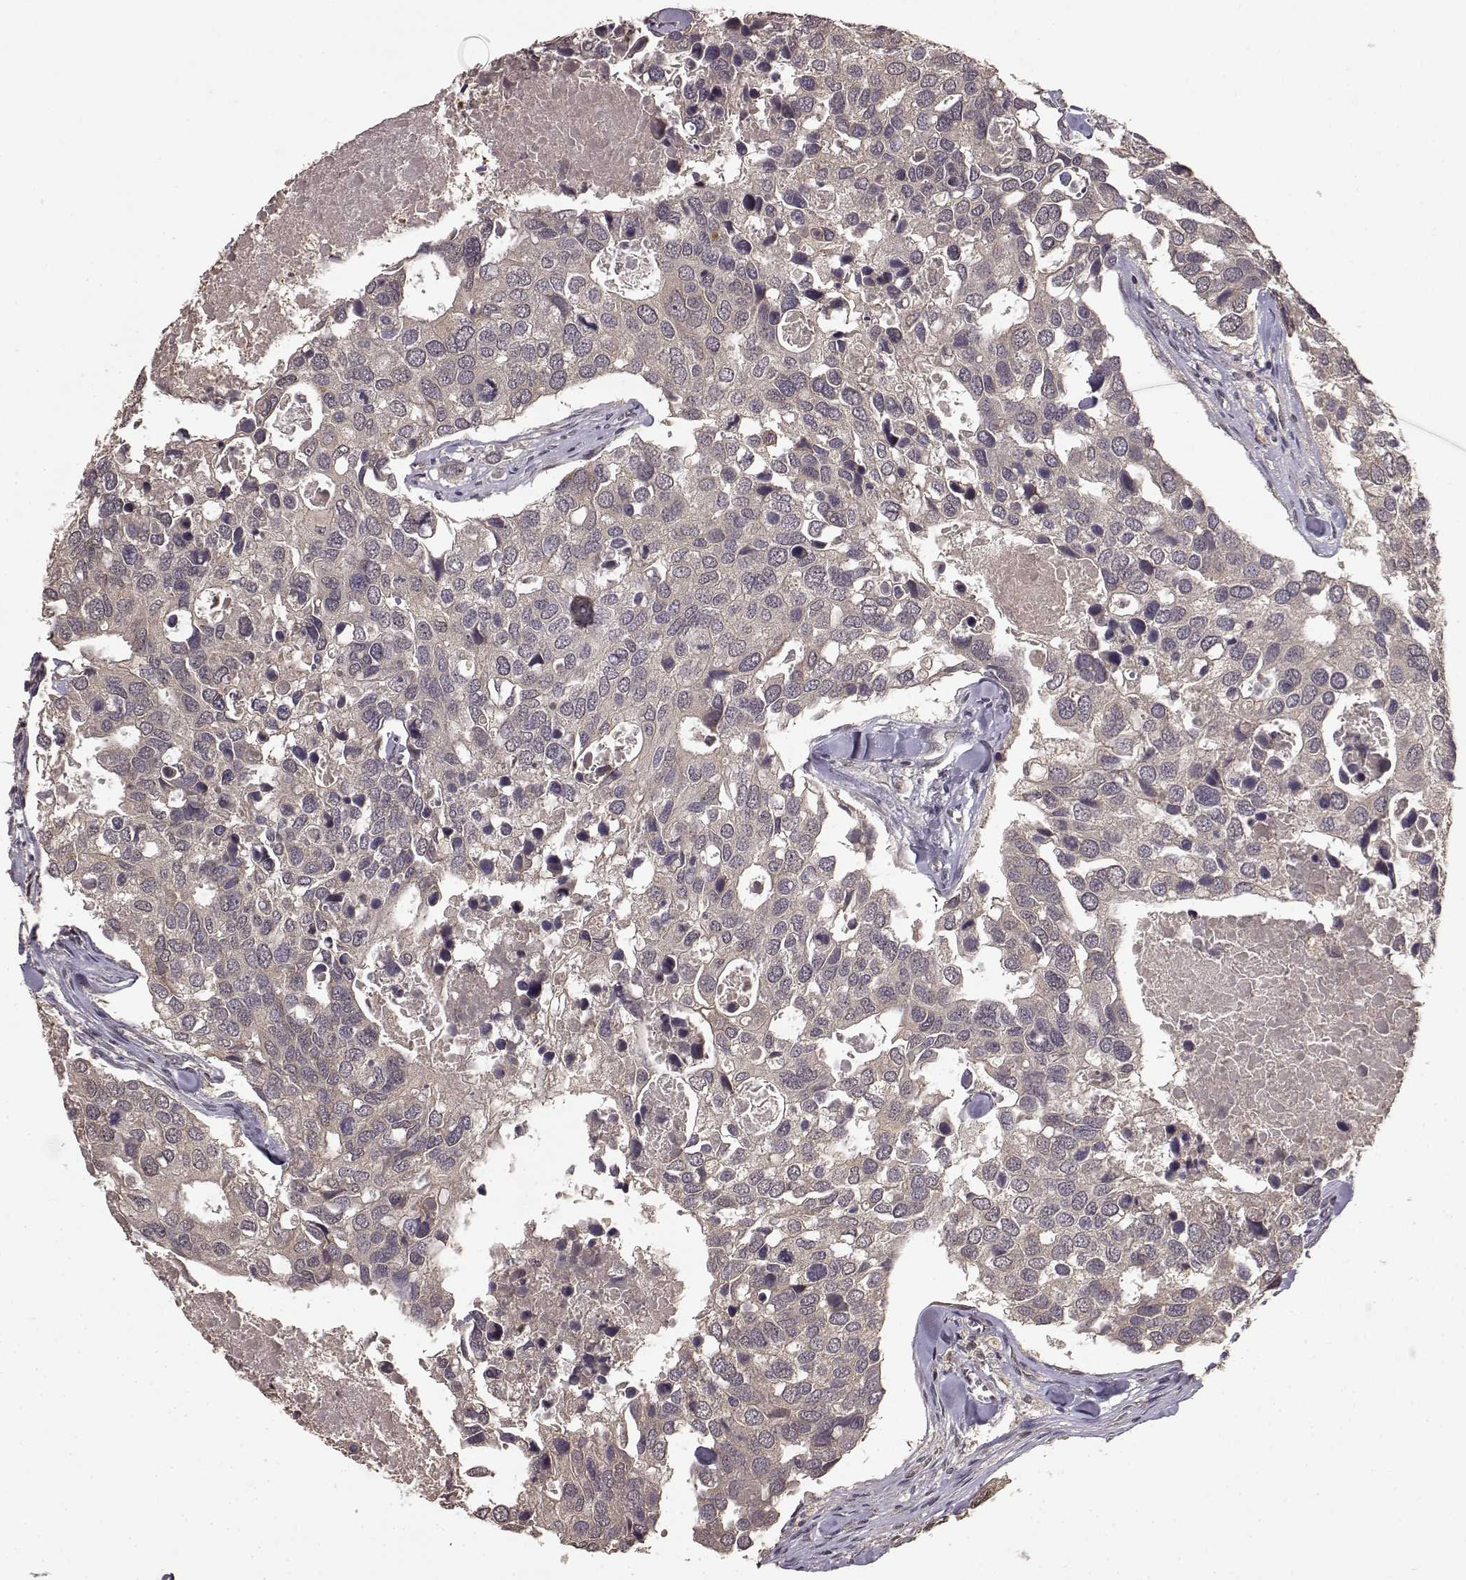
{"staining": {"intensity": "negative", "quantity": "none", "location": "none"}, "tissue": "breast cancer", "cell_type": "Tumor cells", "image_type": "cancer", "snomed": [{"axis": "morphology", "description": "Duct carcinoma"}, {"axis": "topography", "description": "Breast"}], "caption": "Breast cancer (infiltrating ductal carcinoma) stained for a protein using immunohistochemistry (IHC) reveals no staining tumor cells.", "gene": "NTRK2", "patient": {"sex": "female", "age": 83}}